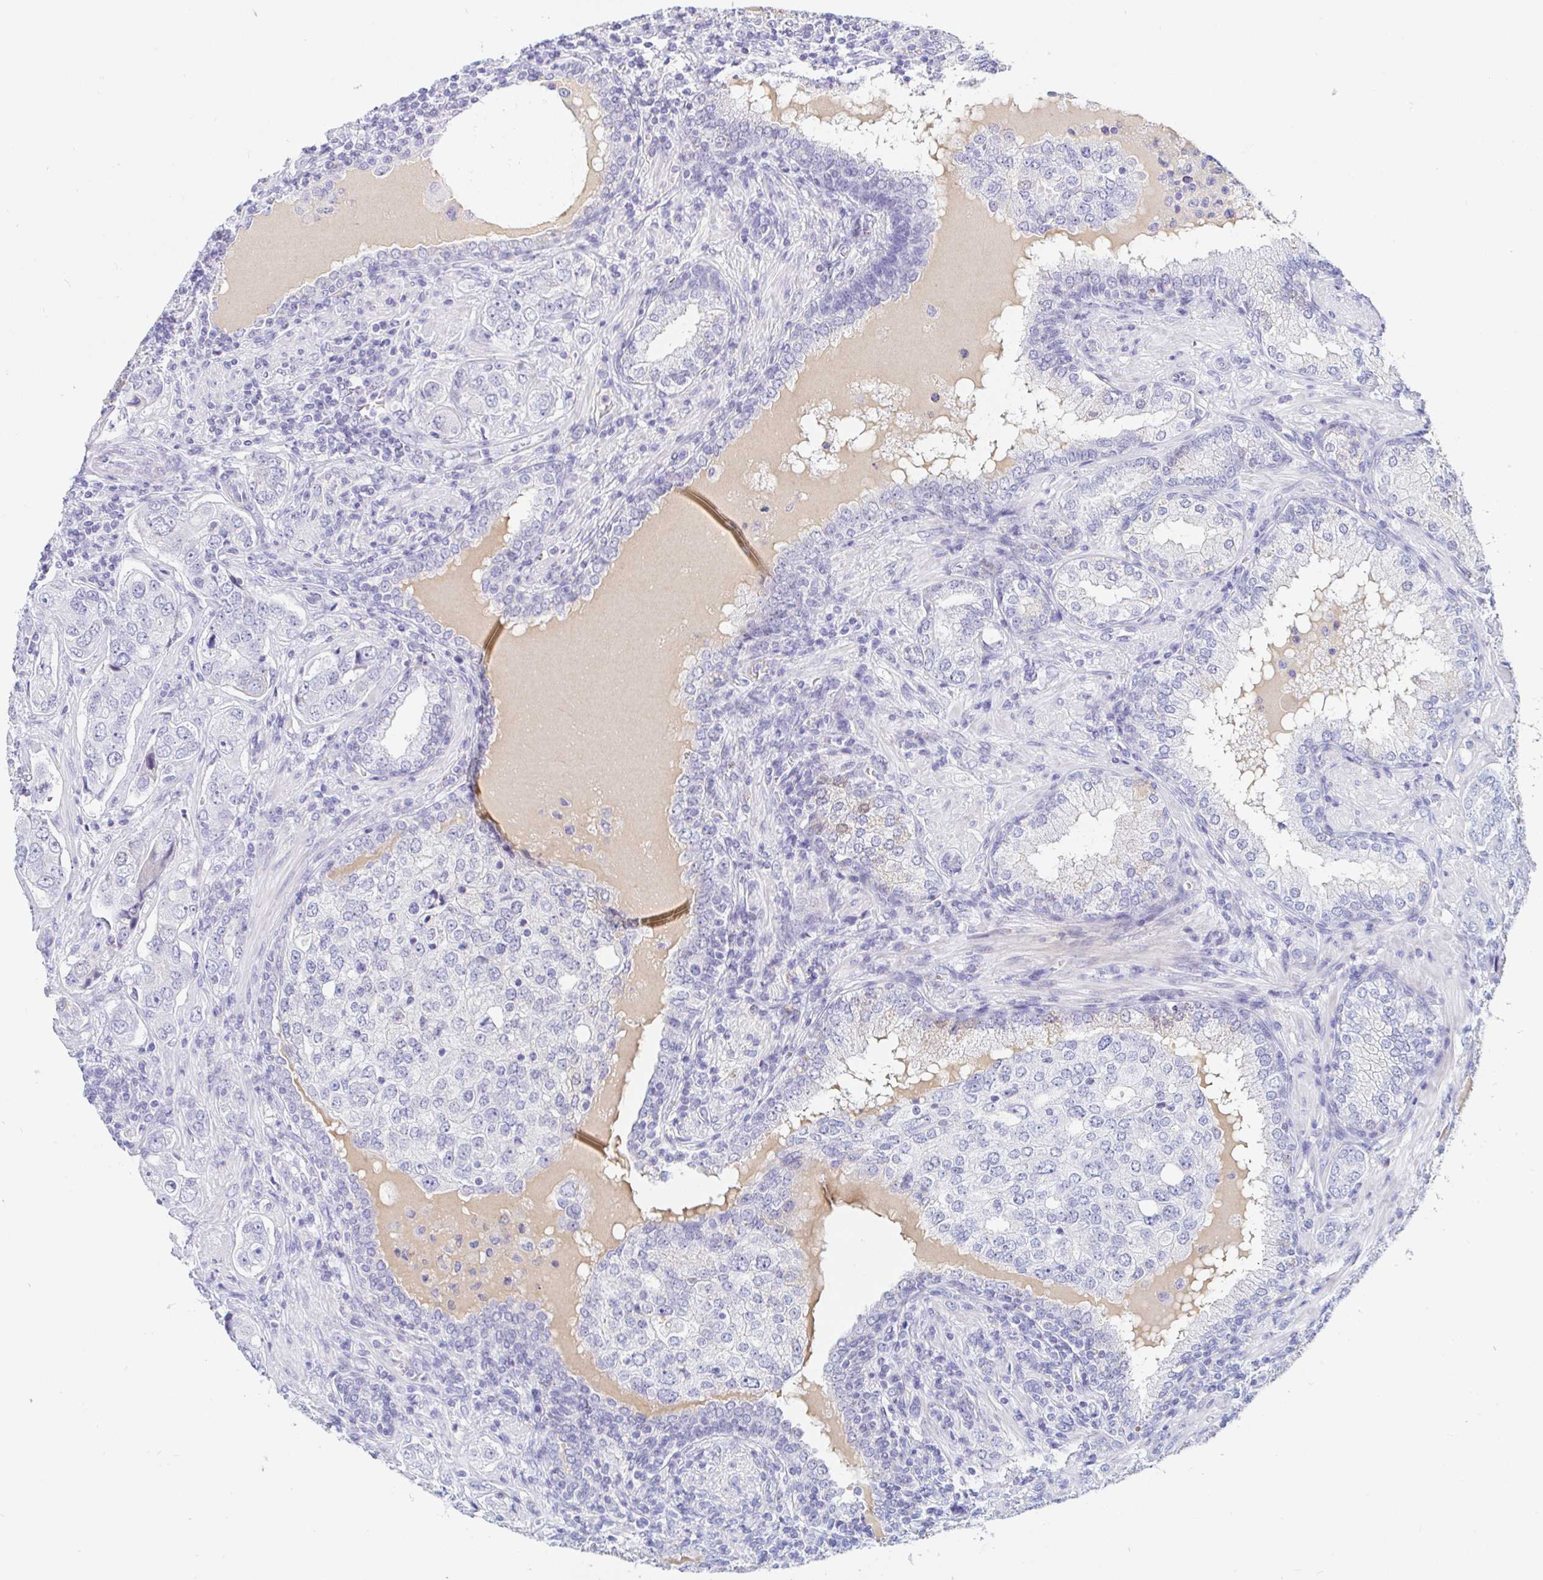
{"staining": {"intensity": "negative", "quantity": "none", "location": "none"}, "tissue": "prostate cancer", "cell_type": "Tumor cells", "image_type": "cancer", "snomed": [{"axis": "morphology", "description": "Adenocarcinoma, High grade"}, {"axis": "topography", "description": "Prostate"}], "caption": "An IHC histopathology image of prostate cancer (high-grade adenocarcinoma) is shown. There is no staining in tumor cells of prostate cancer (high-grade adenocarcinoma).", "gene": "TEX44", "patient": {"sex": "male", "age": 60}}